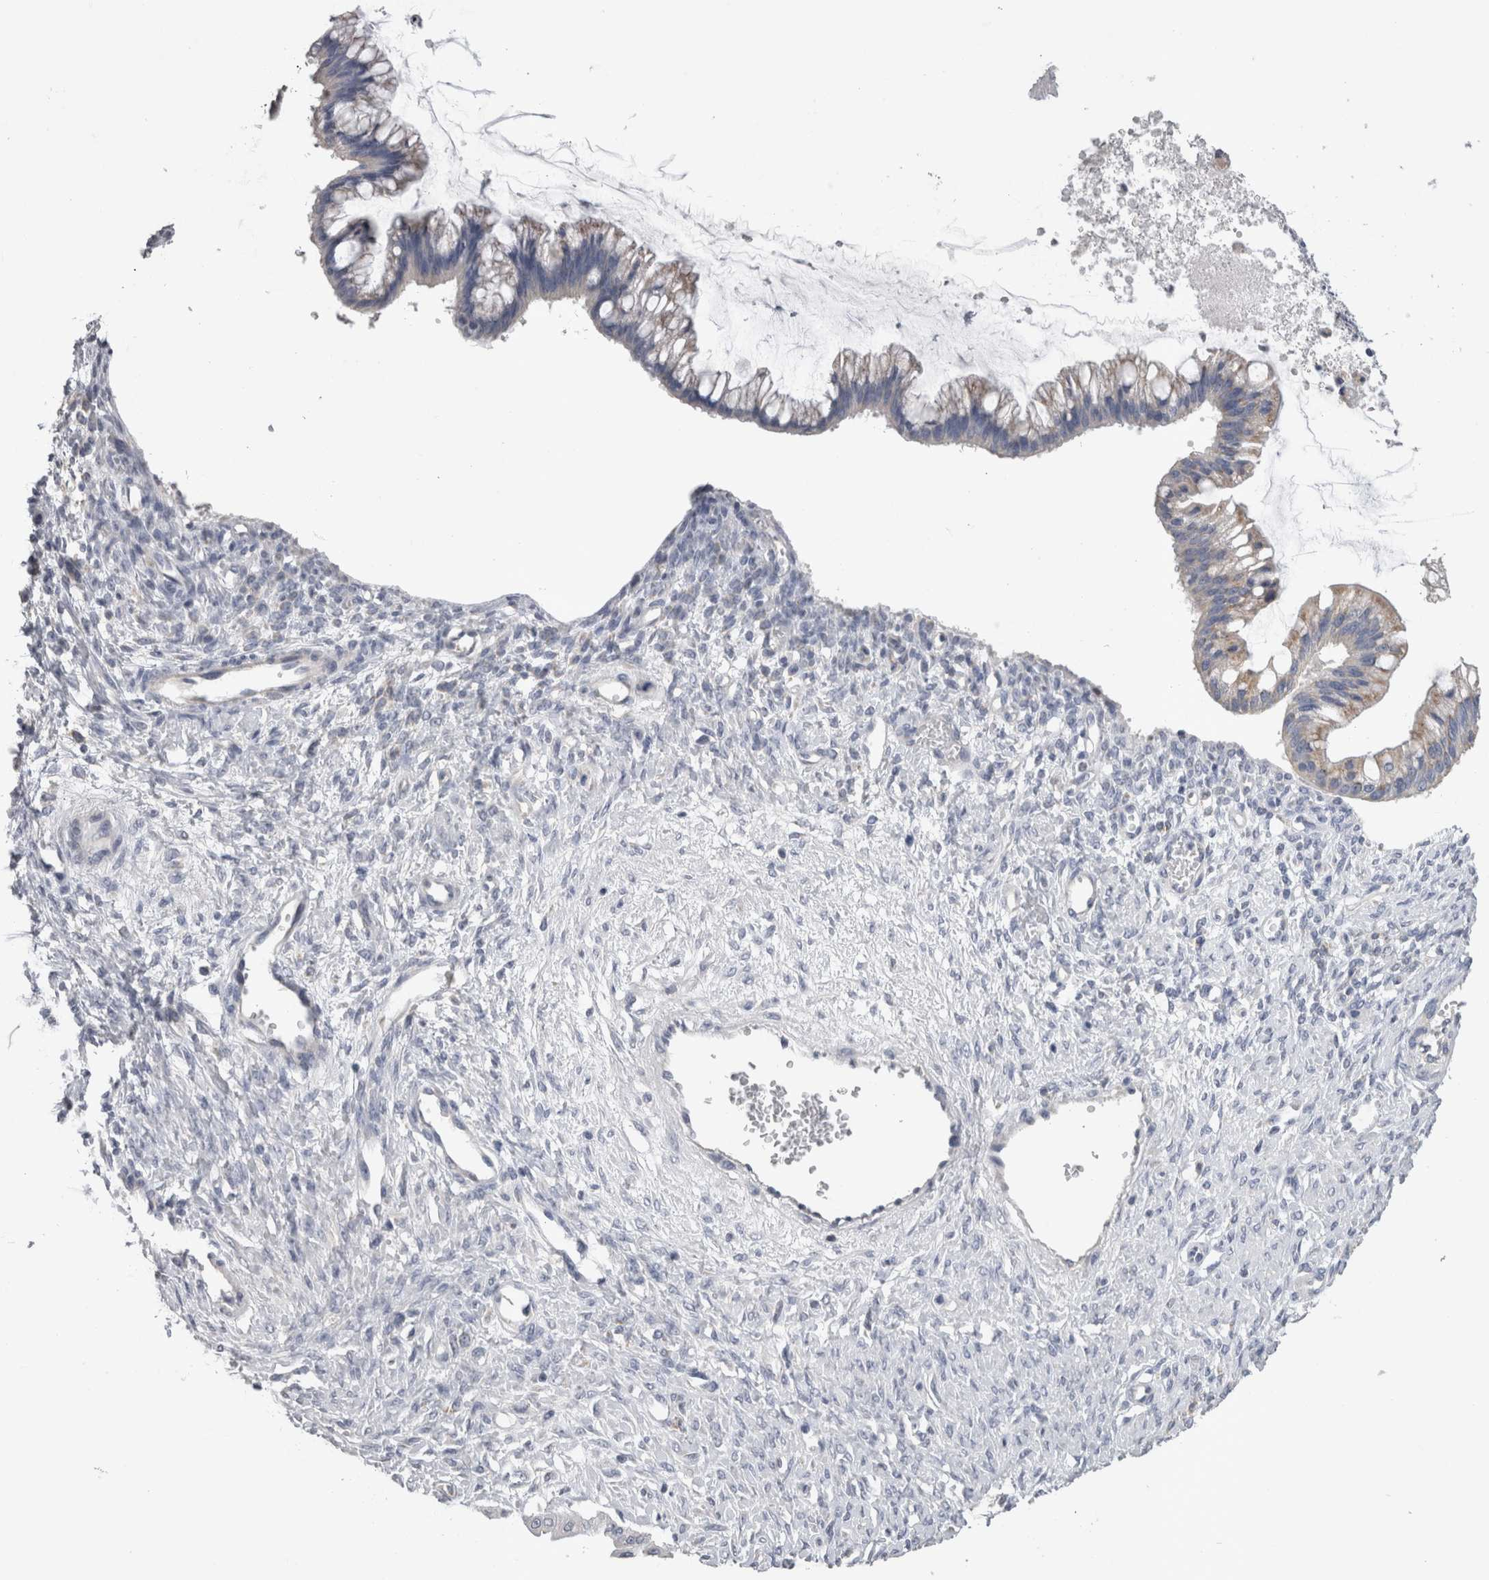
{"staining": {"intensity": "negative", "quantity": "none", "location": "none"}, "tissue": "ovarian cancer", "cell_type": "Tumor cells", "image_type": "cancer", "snomed": [{"axis": "morphology", "description": "Cystadenocarcinoma, mucinous, NOS"}, {"axis": "topography", "description": "Ovary"}], "caption": "Human ovarian cancer (mucinous cystadenocarcinoma) stained for a protein using IHC displays no staining in tumor cells.", "gene": "DHRS4", "patient": {"sex": "female", "age": 73}}